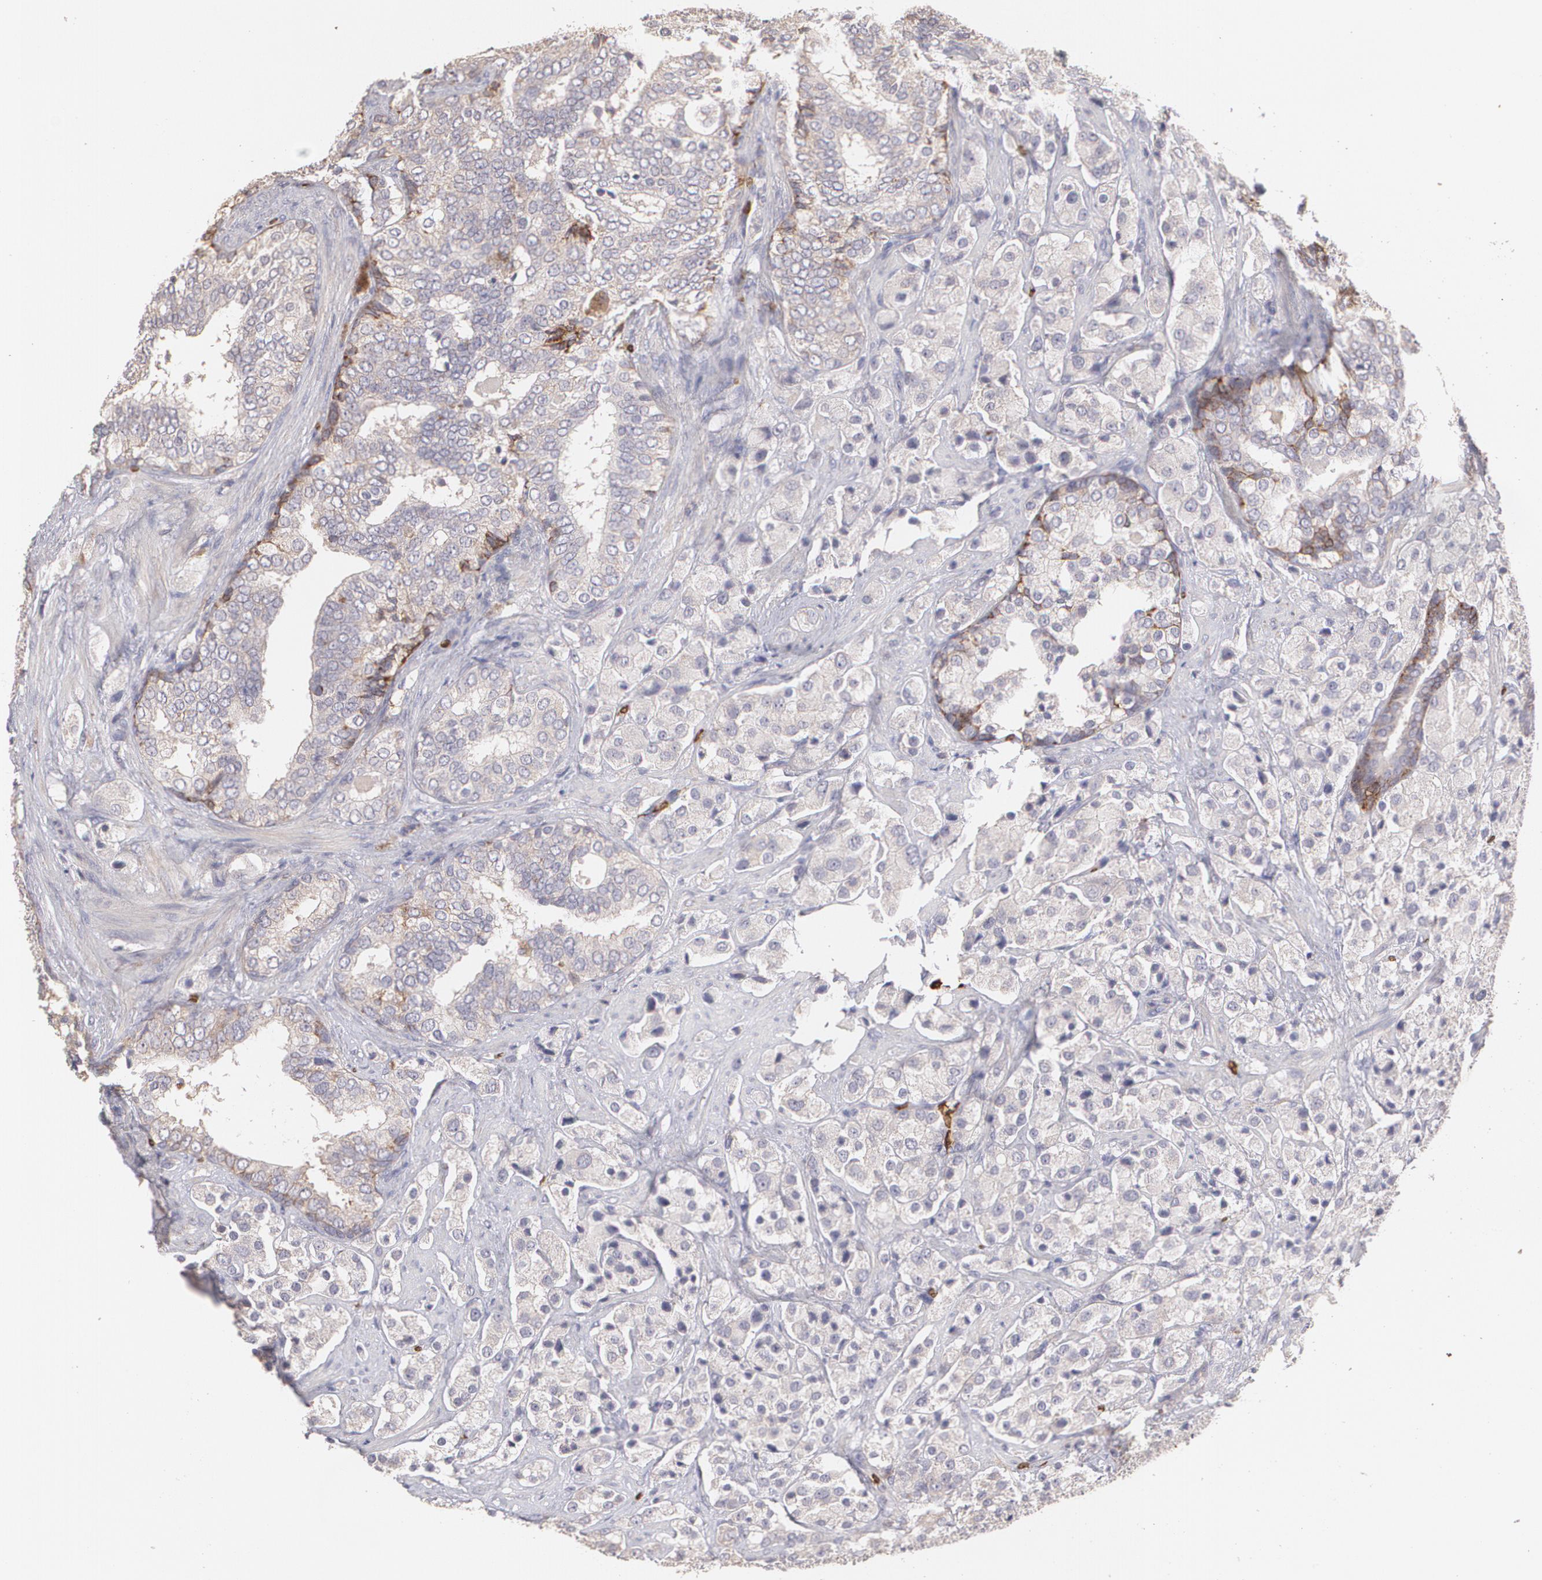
{"staining": {"intensity": "moderate", "quantity": ">75%", "location": "cytoplasmic/membranous"}, "tissue": "prostate cancer", "cell_type": "Tumor cells", "image_type": "cancer", "snomed": [{"axis": "morphology", "description": "Adenocarcinoma, Medium grade"}, {"axis": "topography", "description": "Prostate"}], "caption": "A histopathology image showing moderate cytoplasmic/membranous positivity in about >75% of tumor cells in prostate cancer, as visualized by brown immunohistochemical staining.", "gene": "SLC2A1", "patient": {"sex": "male", "age": 70}}